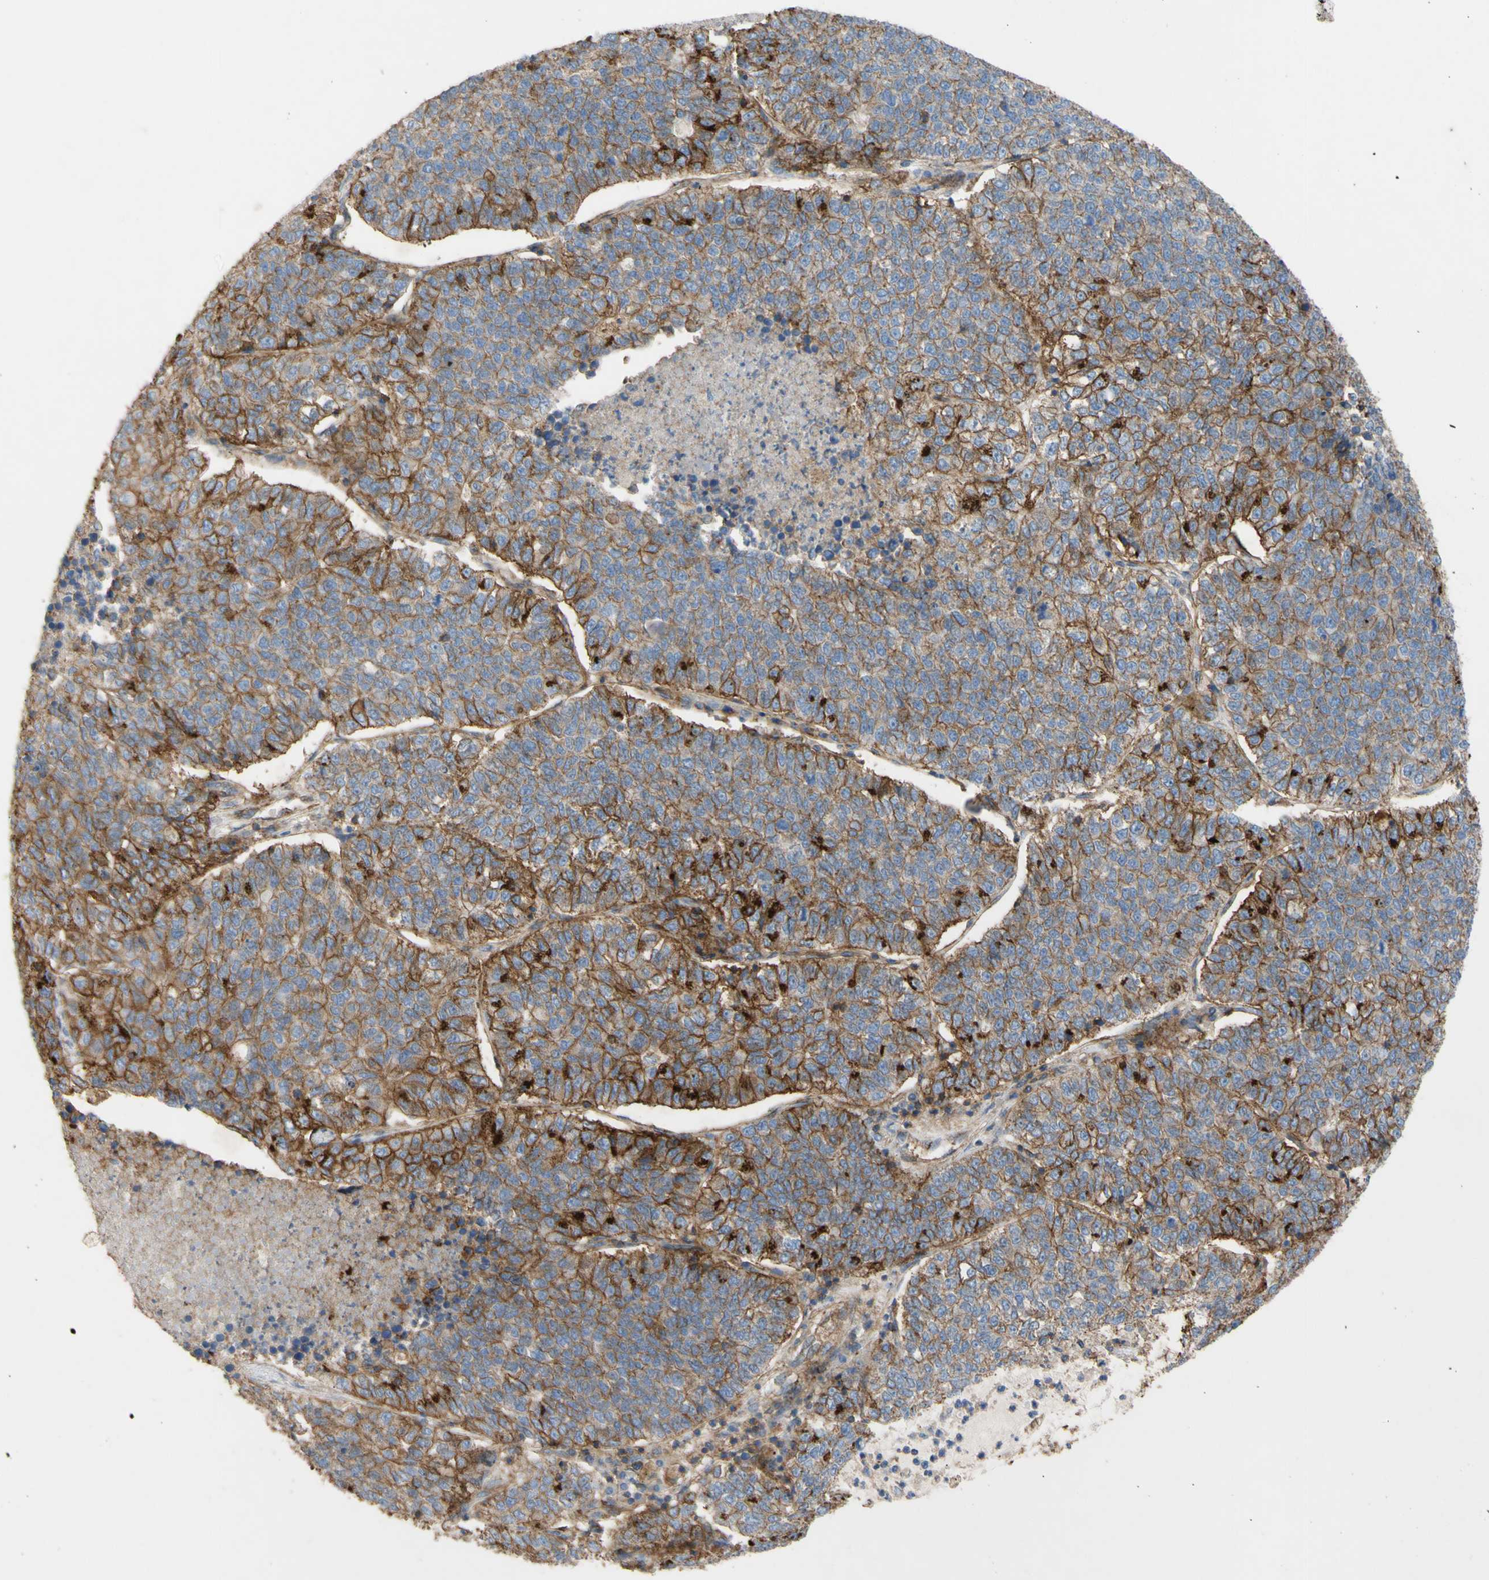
{"staining": {"intensity": "strong", "quantity": "25%-75%", "location": "cytoplasmic/membranous"}, "tissue": "lung cancer", "cell_type": "Tumor cells", "image_type": "cancer", "snomed": [{"axis": "morphology", "description": "Adenocarcinoma, NOS"}, {"axis": "topography", "description": "Lung"}], "caption": "Human lung cancer (adenocarcinoma) stained with a protein marker shows strong staining in tumor cells.", "gene": "ATP2A3", "patient": {"sex": "male", "age": 49}}